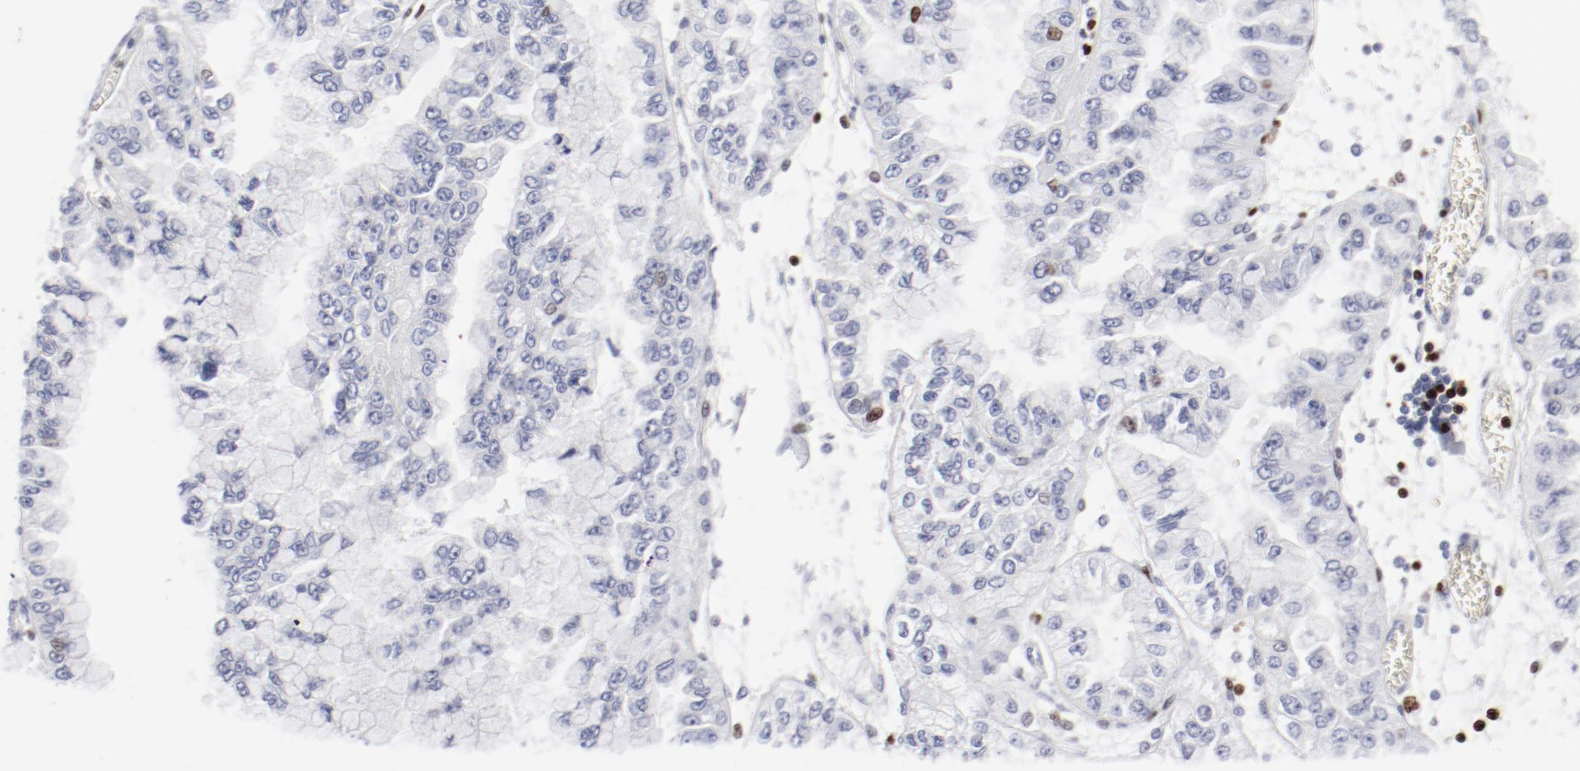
{"staining": {"intensity": "moderate", "quantity": "<25%", "location": "nuclear"}, "tissue": "liver cancer", "cell_type": "Tumor cells", "image_type": "cancer", "snomed": [{"axis": "morphology", "description": "Cholangiocarcinoma"}, {"axis": "topography", "description": "Liver"}], "caption": "Tumor cells exhibit low levels of moderate nuclear staining in approximately <25% of cells in human liver cancer (cholangiocarcinoma).", "gene": "SMARCC2", "patient": {"sex": "female", "age": 79}}